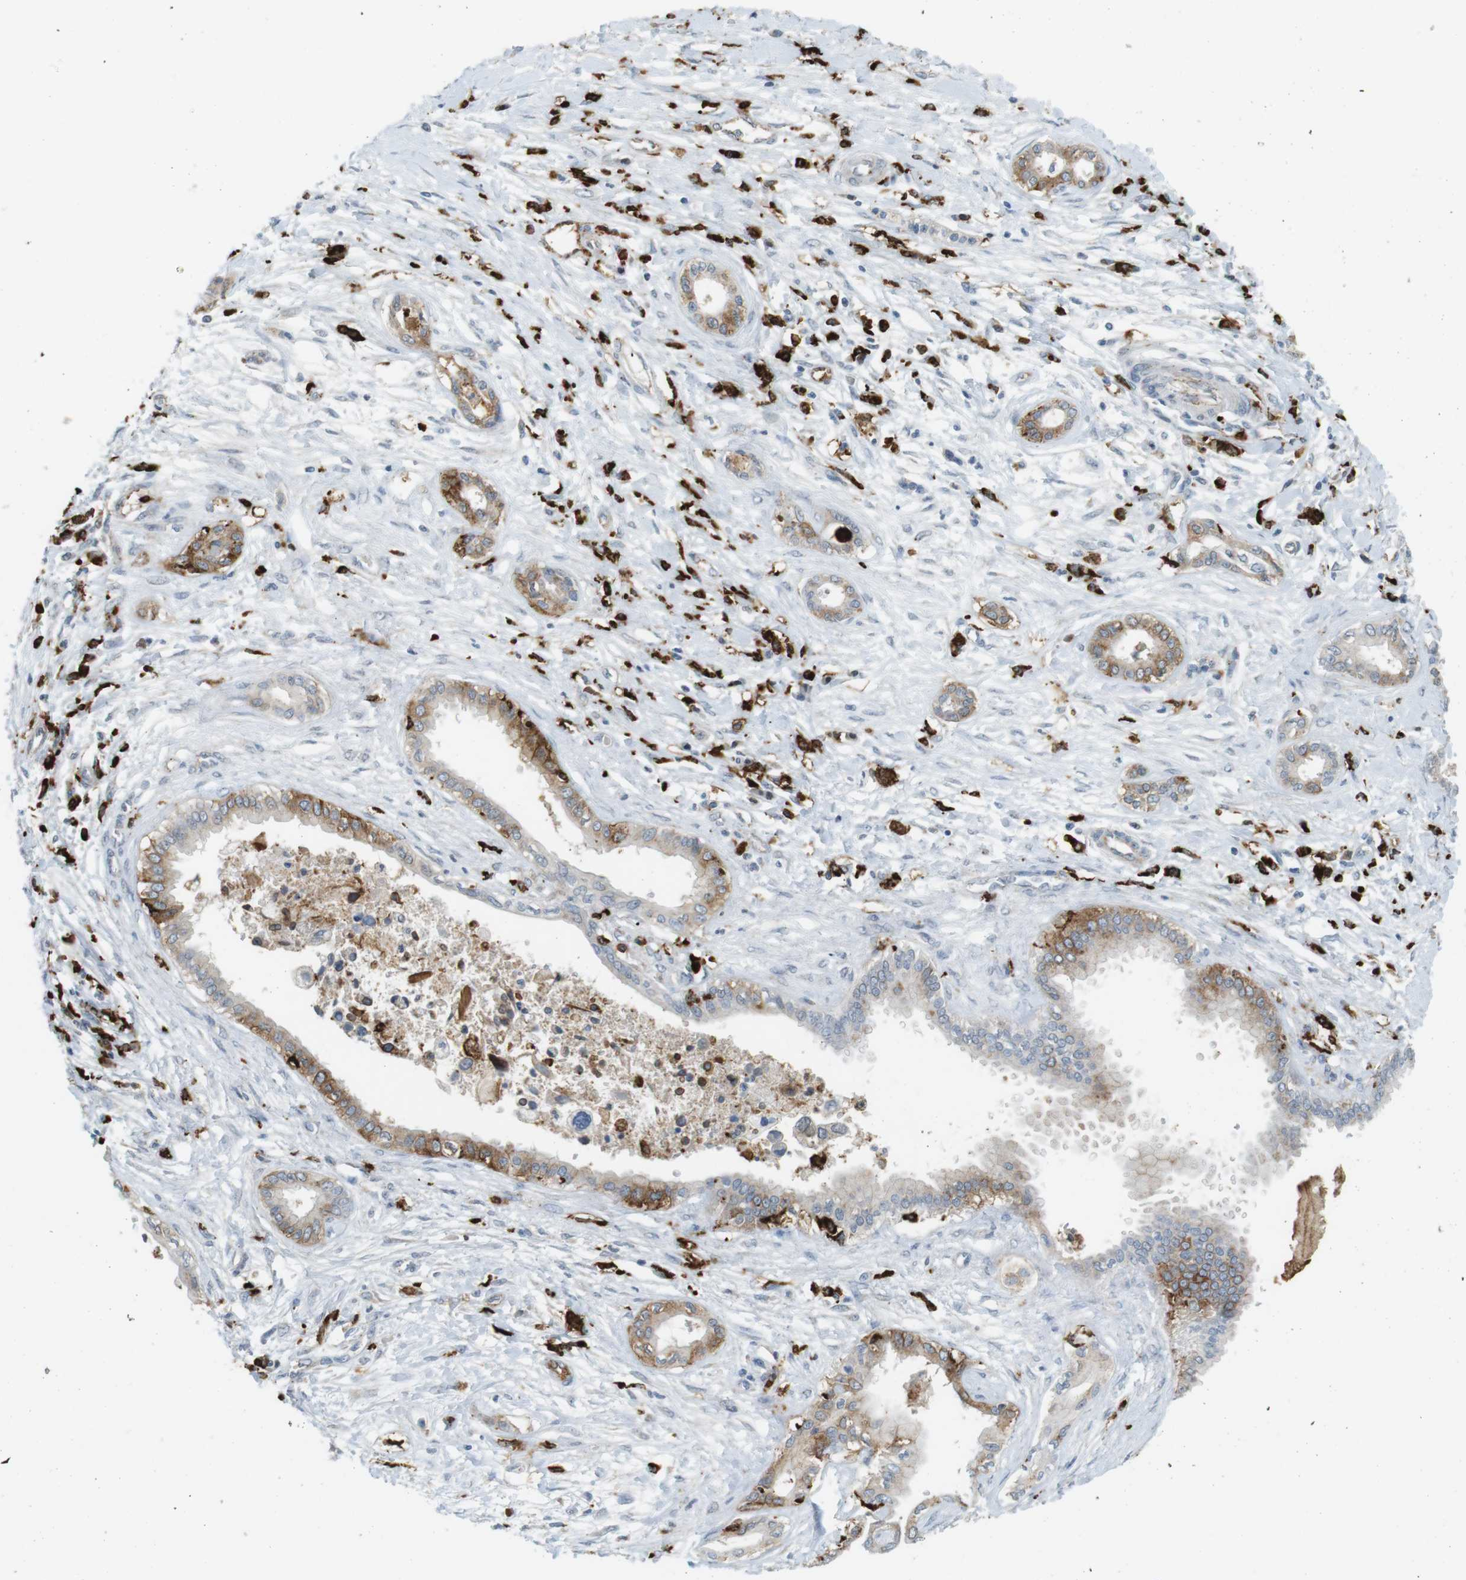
{"staining": {"intensity": "moderate", "quantity": ">75%", "location": "cytoplasmic/membranous"}, "tissue": "pancreatic cancer", "cell_type": "Tumor cells", "image_type": "cancer", "snomed": [{"axis": "morphology", "description": "Adenocarcinoma, NOS"}, {"axis": "topography", "description": "Pancreas"}], "caption": "IHC image of human pancreatic cancer (adenocarcinoma) stained for a protein (brown), which demonstrates medium levels of moderate cytoplasmic/membranous expression in about >75% of tumor cells.", "gene": "HLA-DRA", "patient": {"sex": "male", "age": 56}}